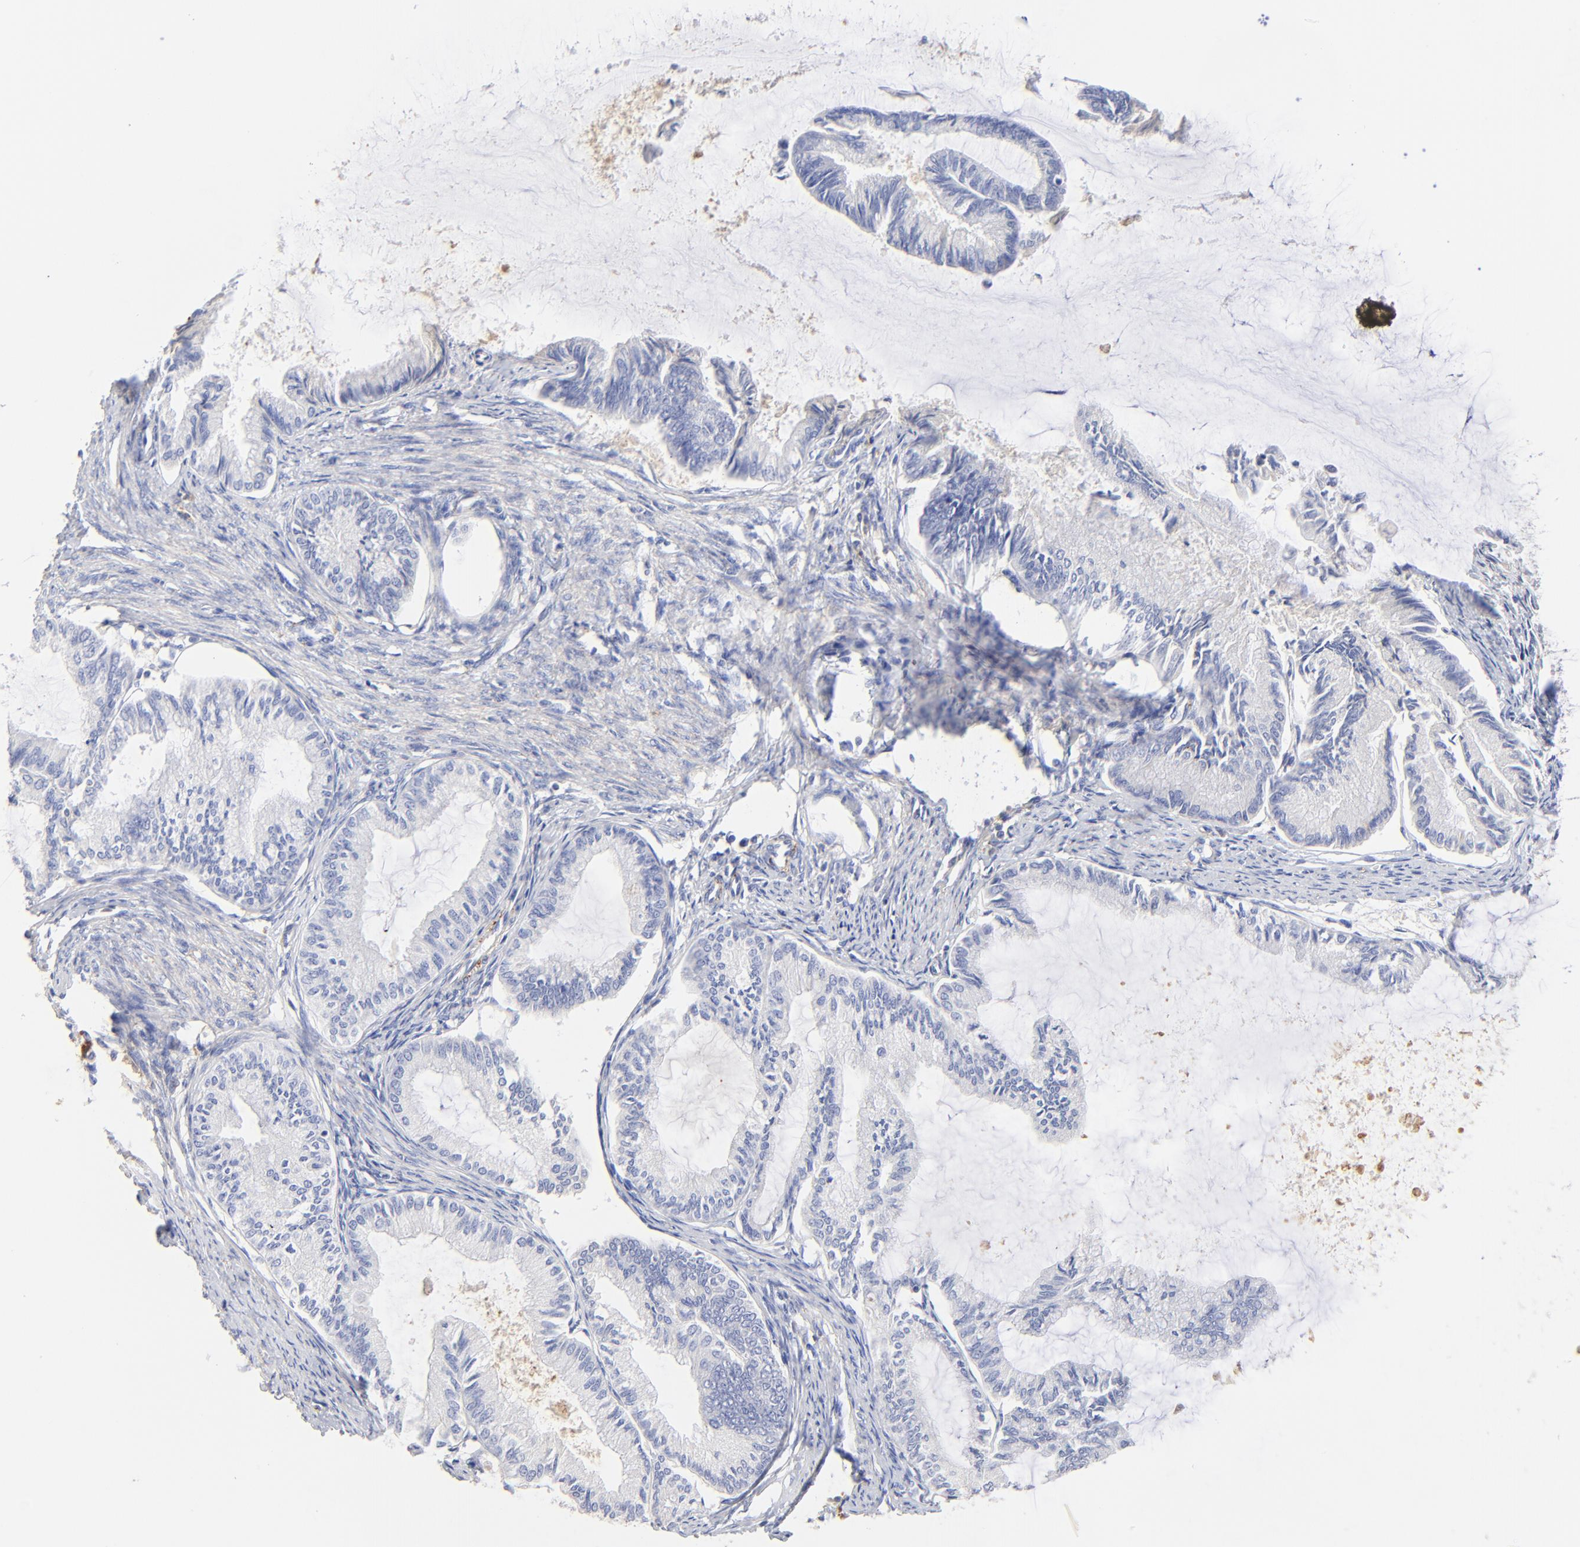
{"staining": {"intensity": "negative", "quantity": "none", "location": "none"}, "tissue": "endometrial cancer", "cell_type": "Tumor cells", "image_type": "cancer", "snomed": [{"axis": "morphology", "description": "Adenocarcinoma, NOS"}, {"axis": "topography", "description": "Endometrium"}], "caption": "Protein analysis of endometrial cancer reveals no significant positivity in tumor cells.", "gene": "MDGA2", "patient": {"sex": "female", "age": 86}}